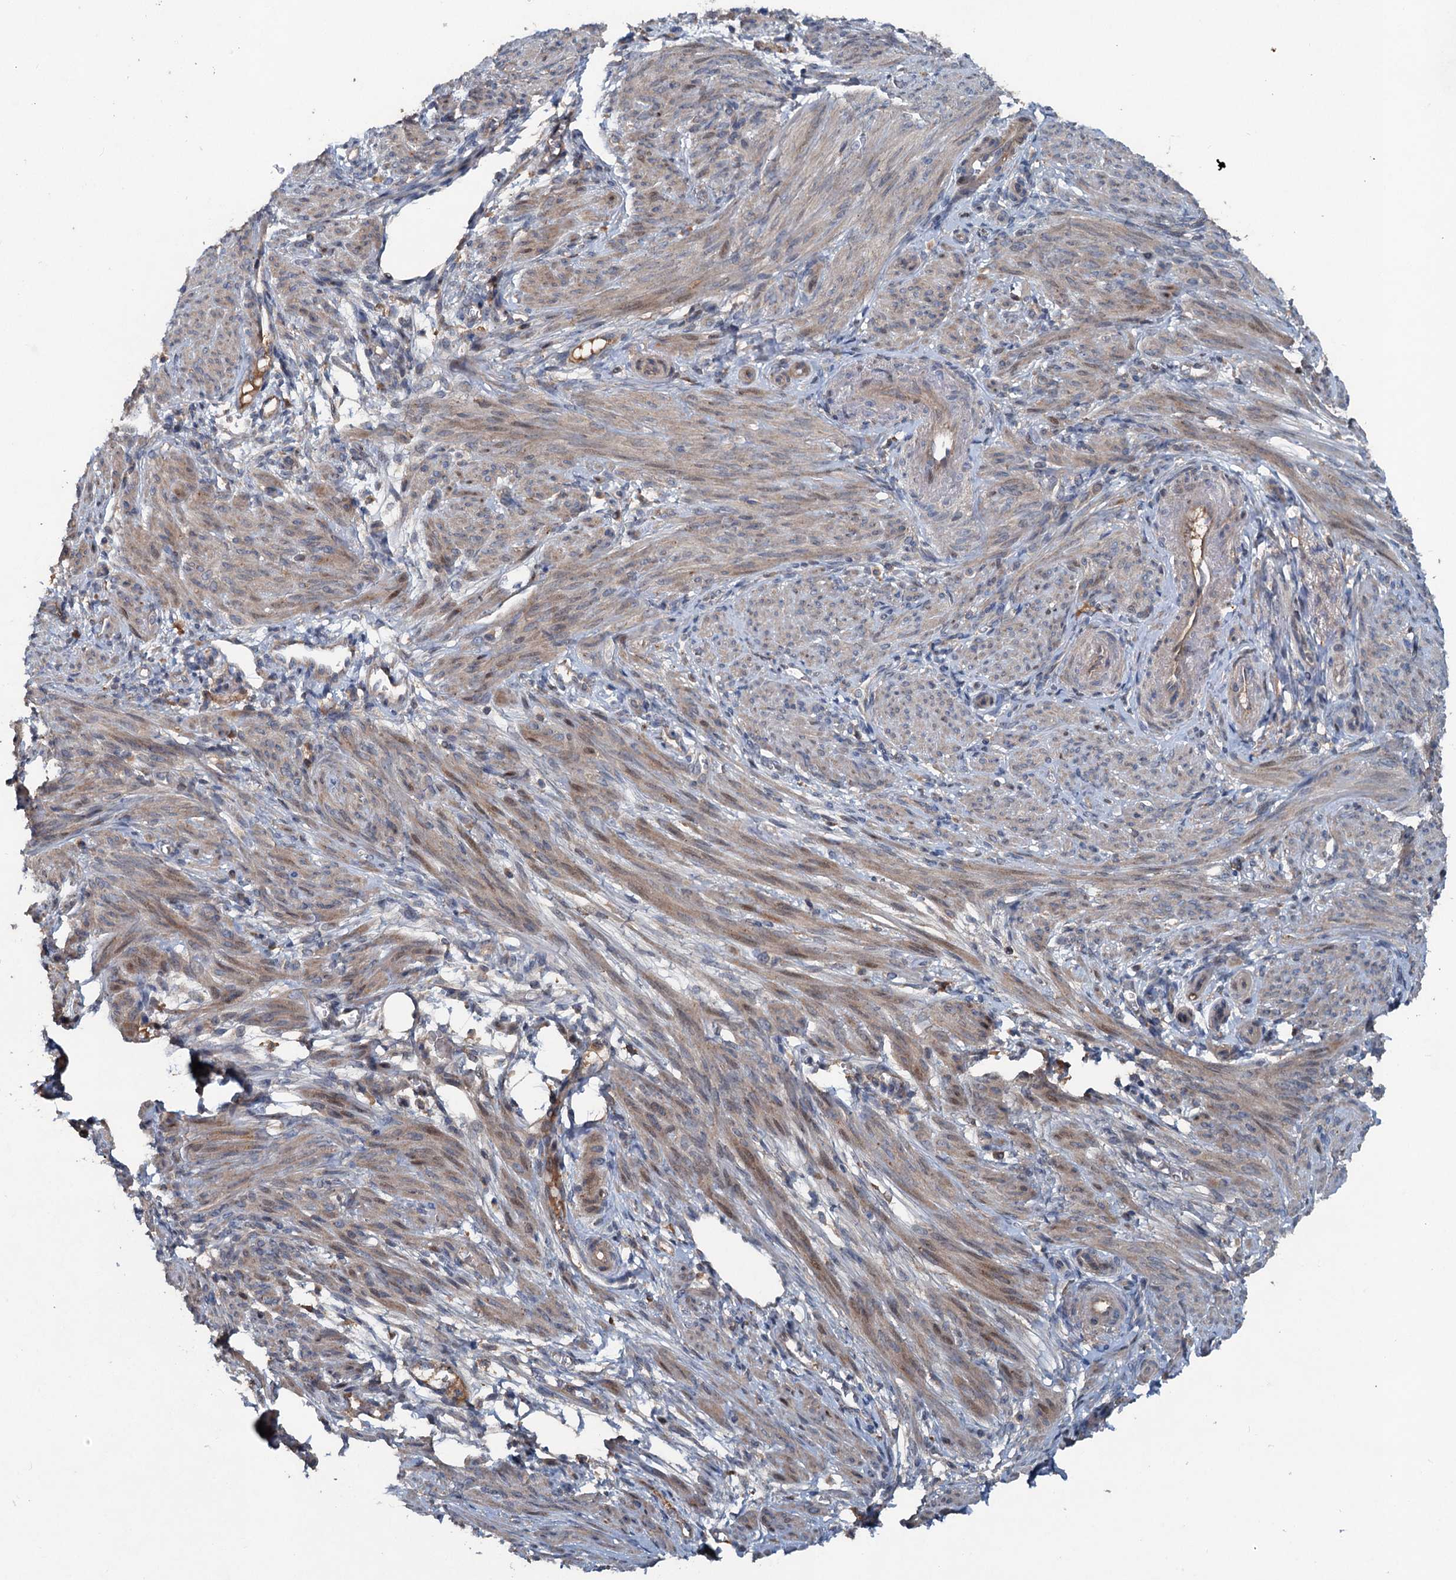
{"staining": {"intensity": "weak", "quantity": "25%-75%", "location": "cytoplasmic/membranous"}, "tissue": "smooth muscle", "cell_type": "Smooth muscle cells", "image_type": "normal", "snomed": [{"axis": "morphology", "description": "Normal tissue, NOS"}, {"axis": "topography", "description": "Smooth muscle"}], "caption": "Unremarkable smooth muscle exhibits weak cytoplasmic/membranous expression in about 25%-75% of smooth muscle cells.", "gene": "TAPBPL", "patient": {"sex": "female", "age": 39}}